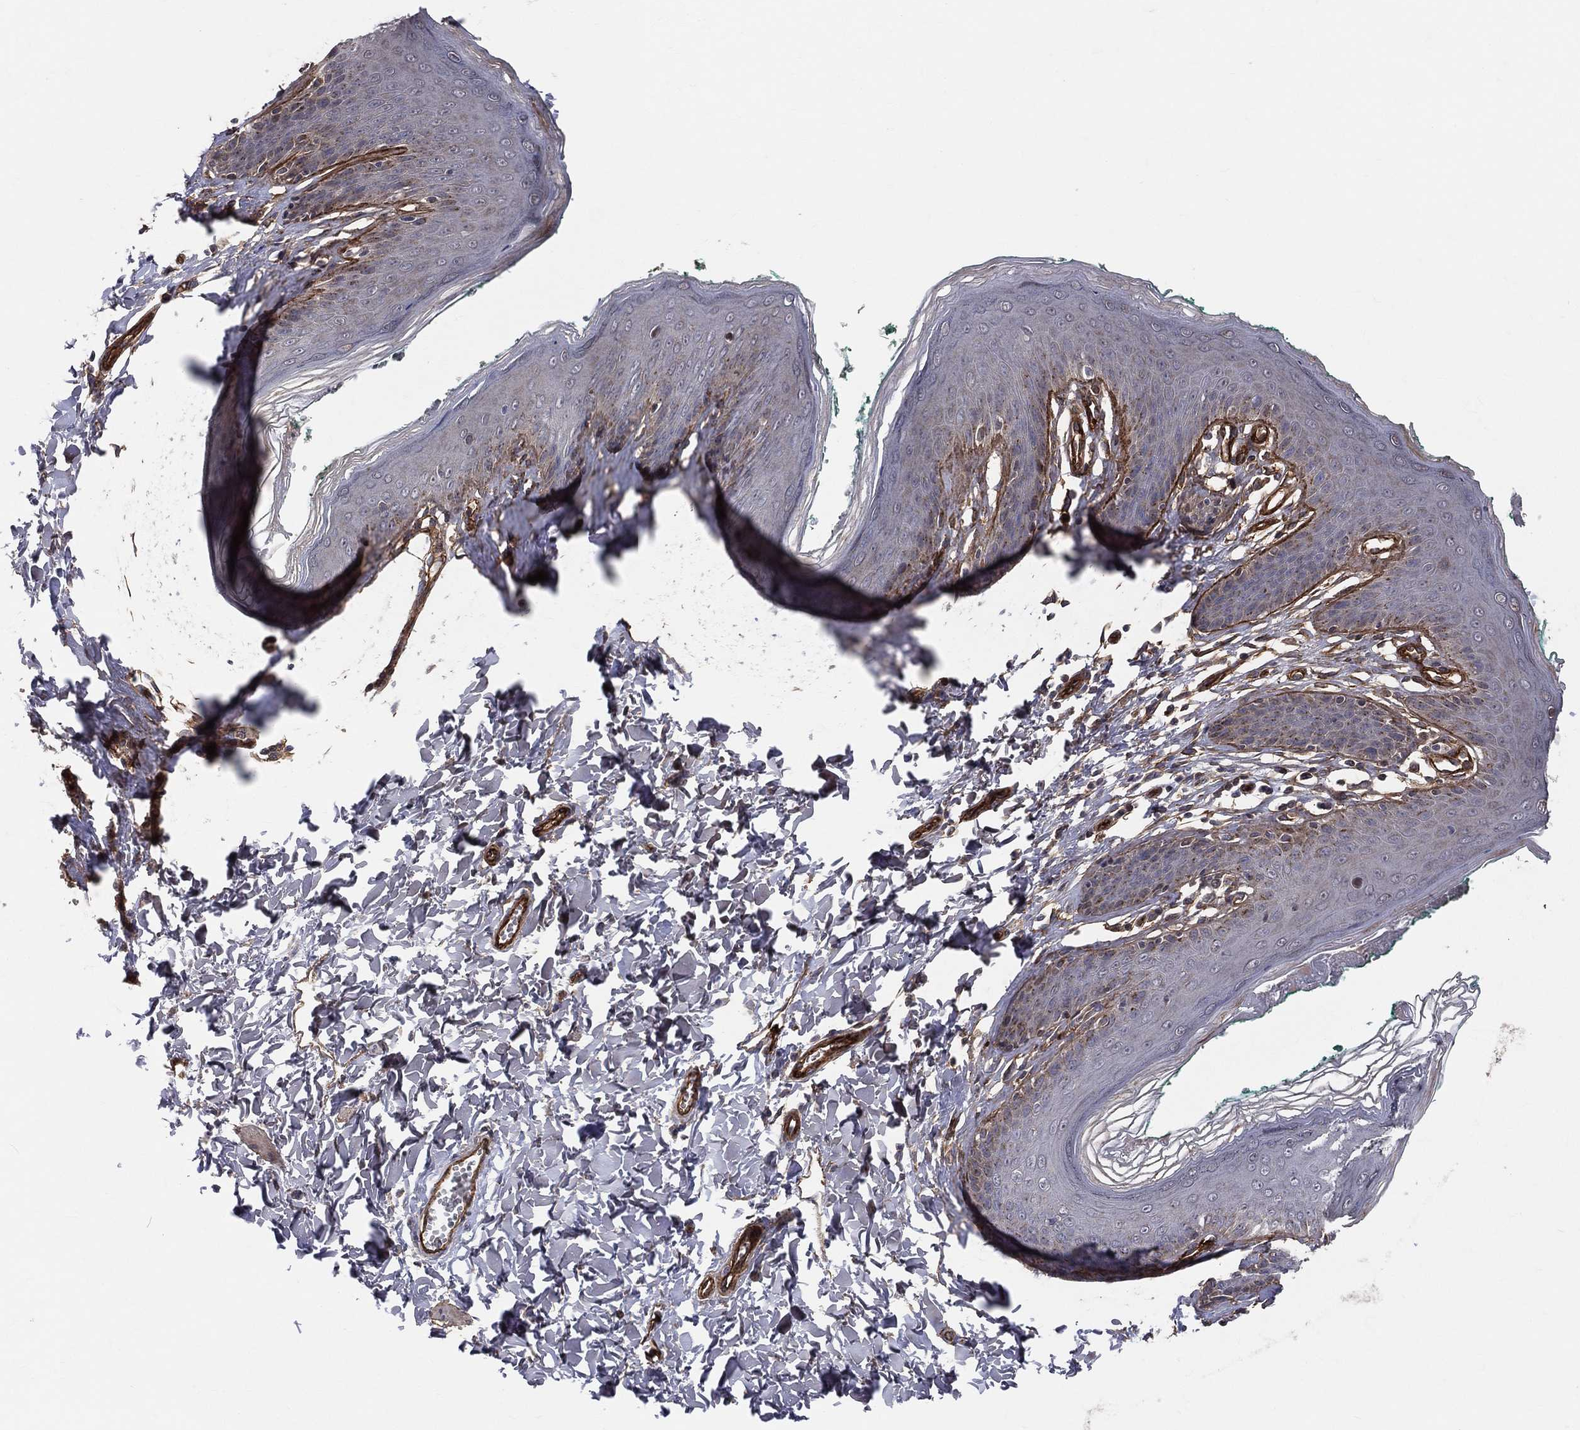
{"staining": {"intensity": "negative", "quantity": "none", "location": "none"}, "tissue": "skin", "cell_type": "Epidermal cells", "image_type": "normal", "snomed": [{"axis": "morphology", "description": "Normal tissue, NOS"}, {"axis": "topography", "description": "Vulva"}], "caption": "This is an immunohistochemistry histopathology image of unremarkable skin. There is no staining in epidermal cells.", "gene": "ENTPD1", "patient": {"sex": "female", "age": 66}}